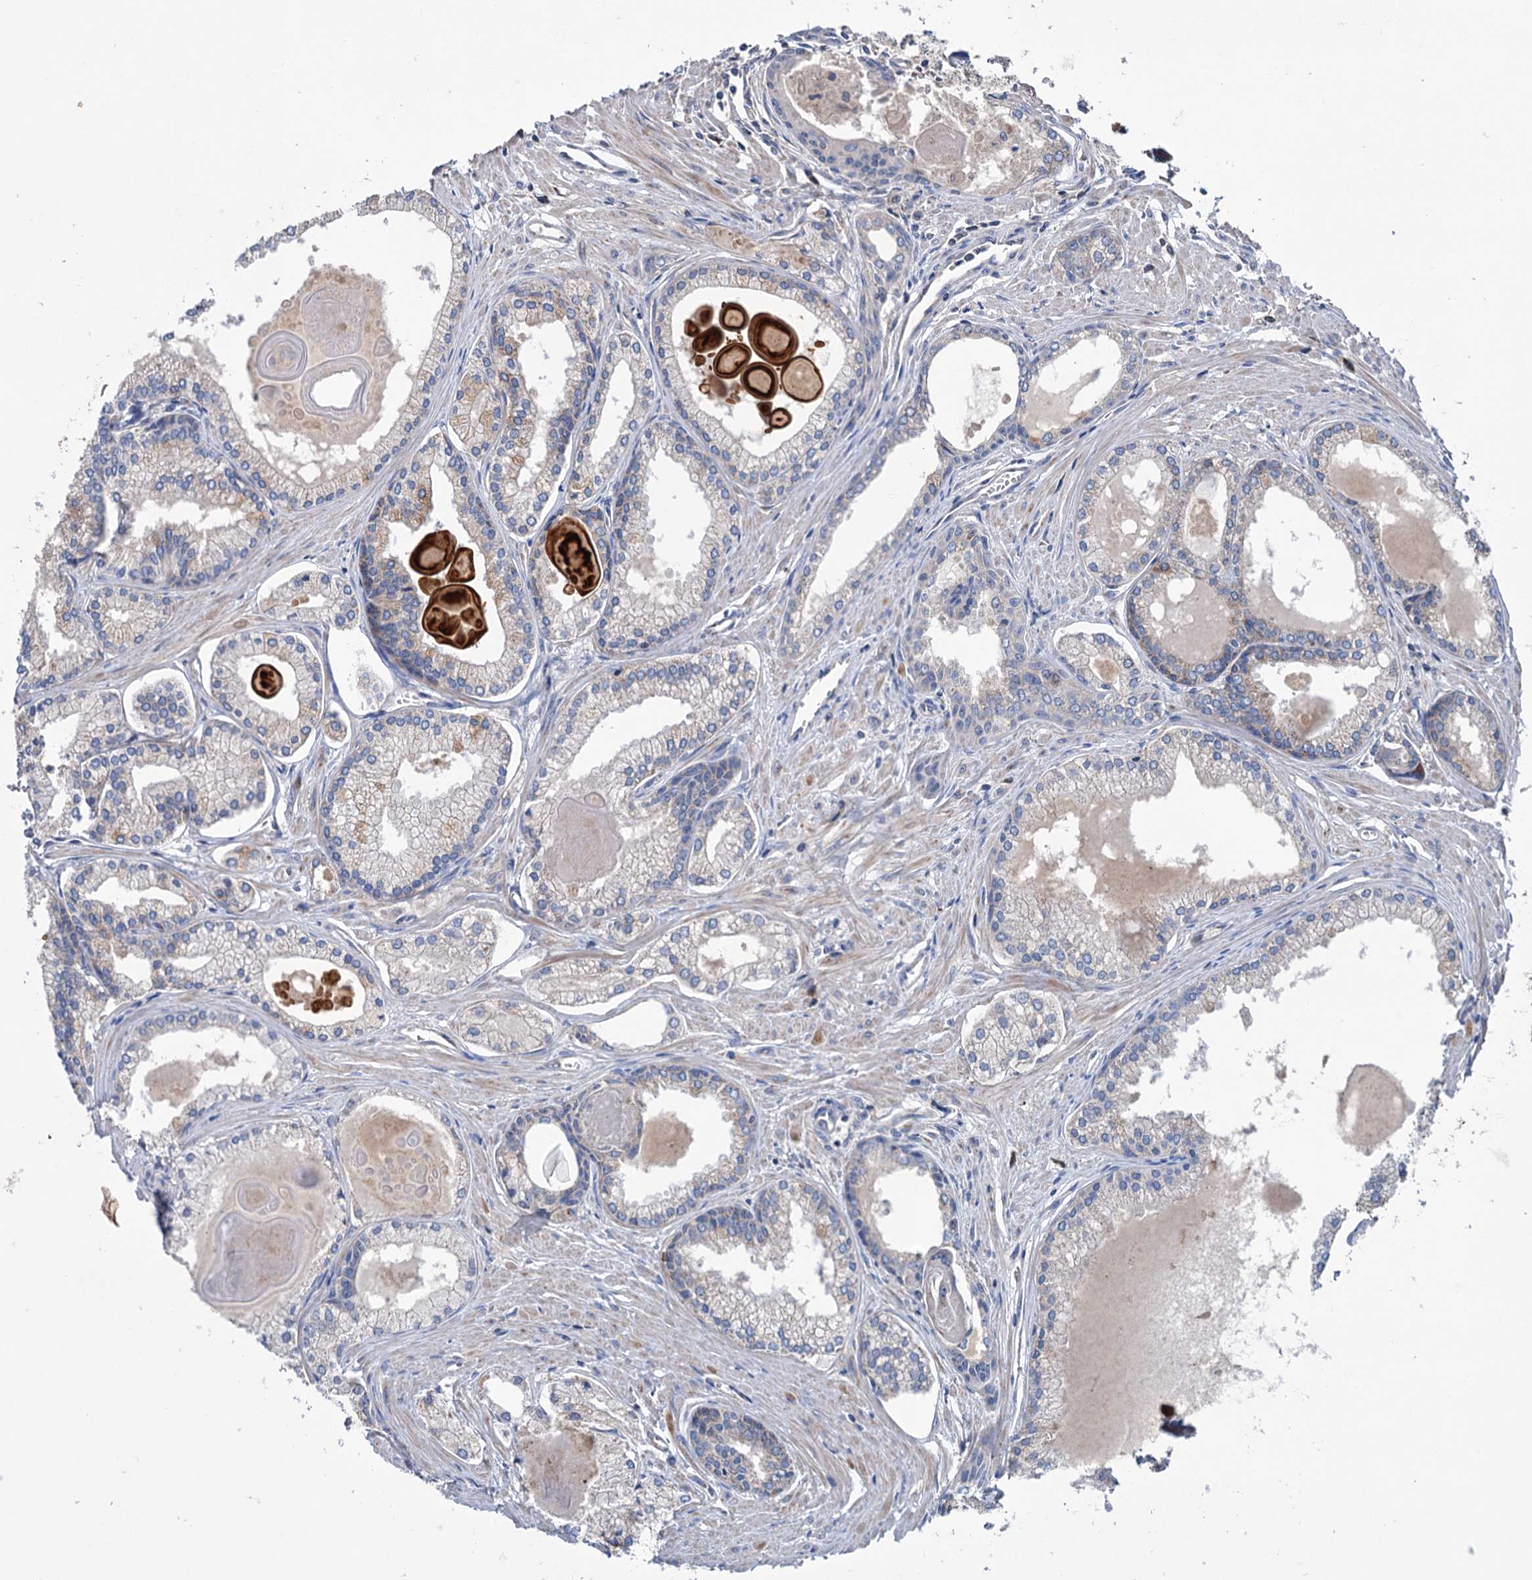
{"staining": {"intensity": "moderate", "quantity": "<25%", "location": "cytoplasmic/membranous"}, "tissue": "prostate cancer", "cell_type": "Tumor cells", "image_type": "cancer", "snomed": [{"axis": "morphology", "description": "Adenocarcinoma, High grade"}, {"axis": "topography", "description": "Prostate"}], "caption": "Tumor cells display low levels of moderate cytoplasmic/membranous positivity in approximately <25% of cells in prostate cancer (high-grade adenocarcinoma).", "gene": "HTR3B", "patient": {"sex": "male", "age": 68}}